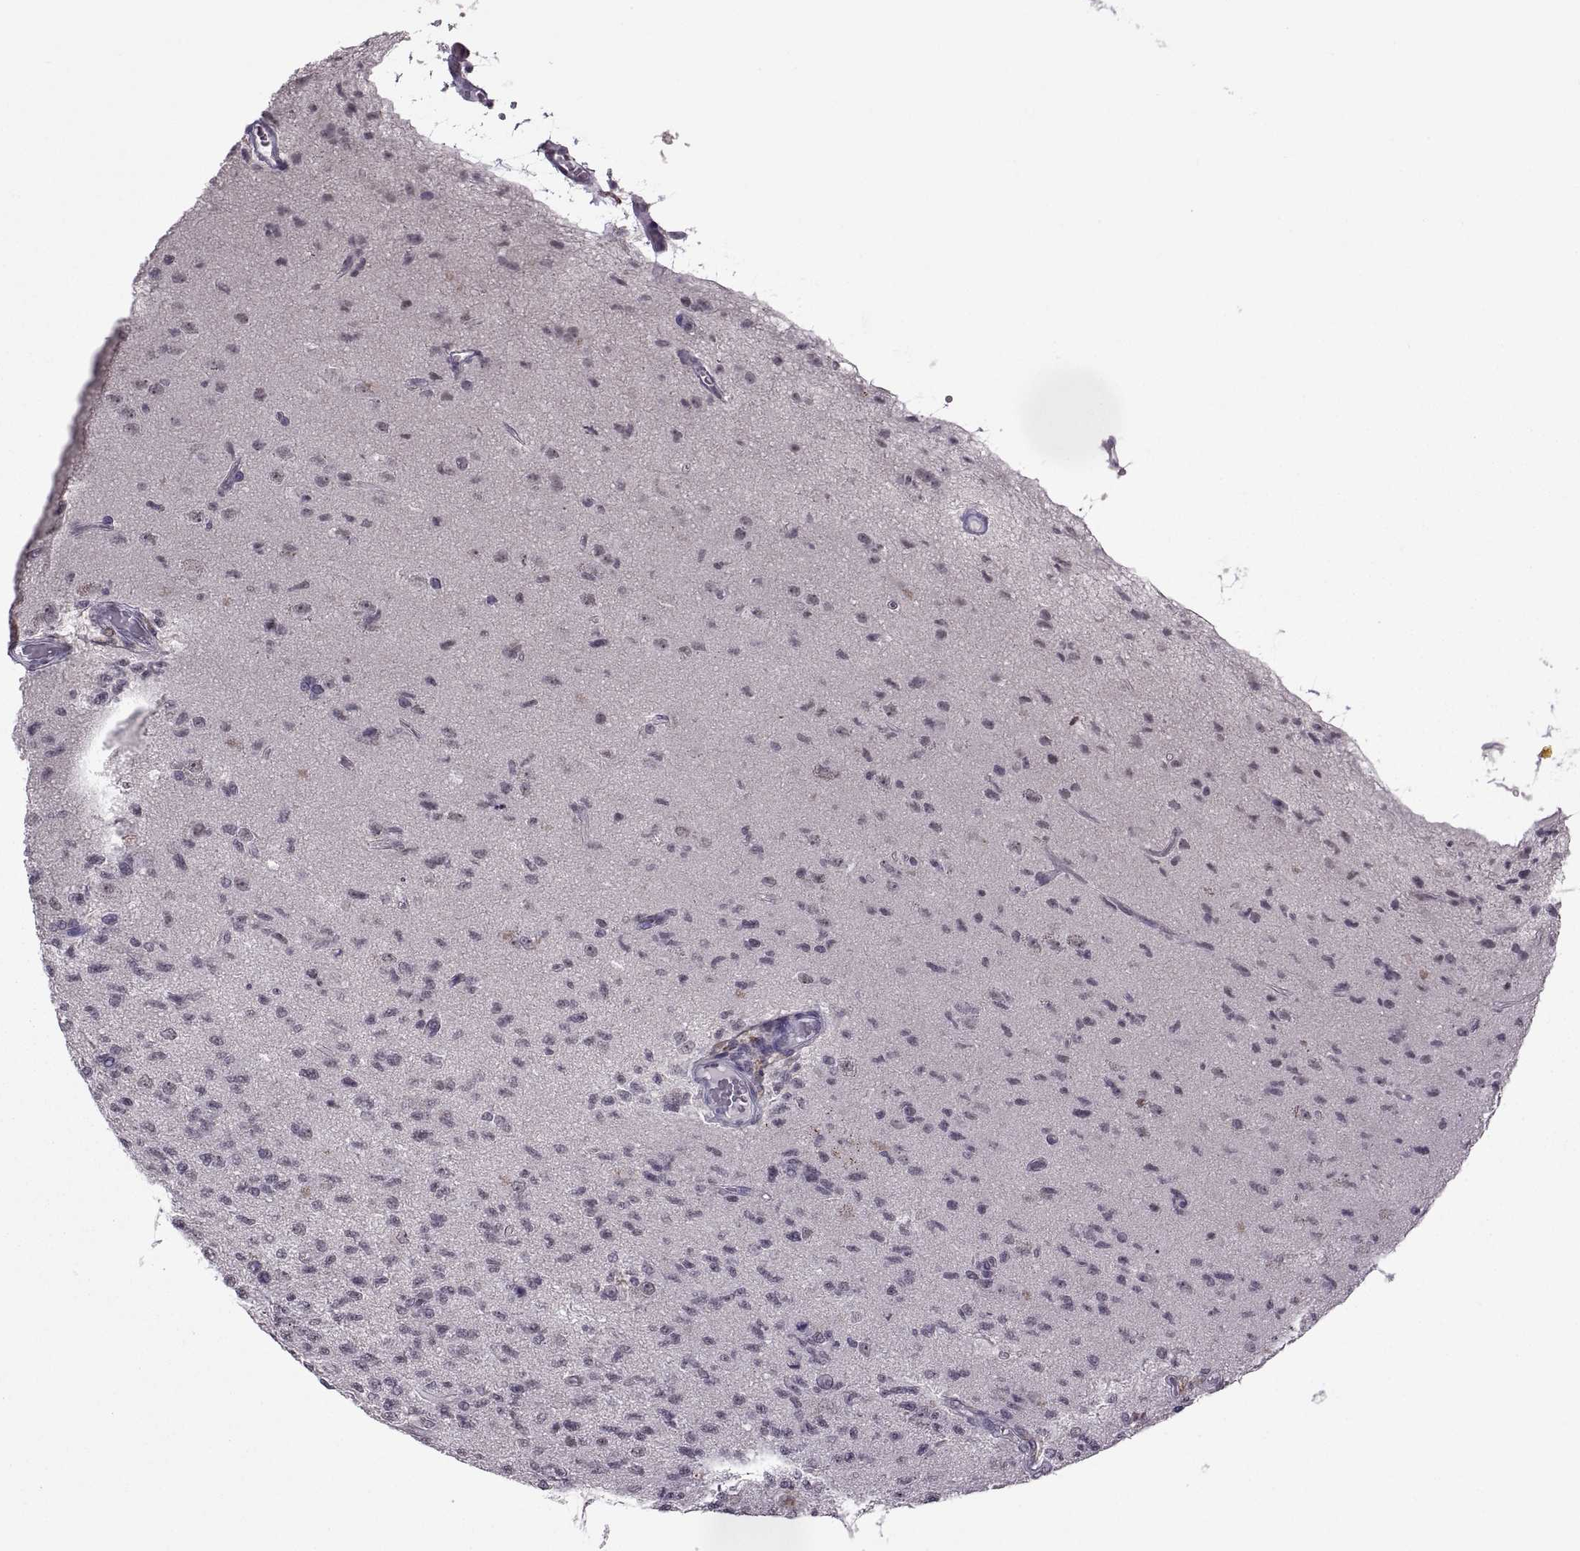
{"staining": {"intensity": "negative", "quantity": "none", "location": "none"}, "tissue": "glioma", "cell_type": "Tumor cells", "image_type": "cancer", "snomed": [{"axis": "morphology", "description": "Glioma, malignant, High grade"}, {"axis": "topography", "description": "Brain"}], "caption": "This is an immunohistochemistry photomicrograph of human malignant glioma (high-grade). There is no positivity in tumor cells.", "gene": "OTP", "patient": {"sex": "male", "age": 56}}